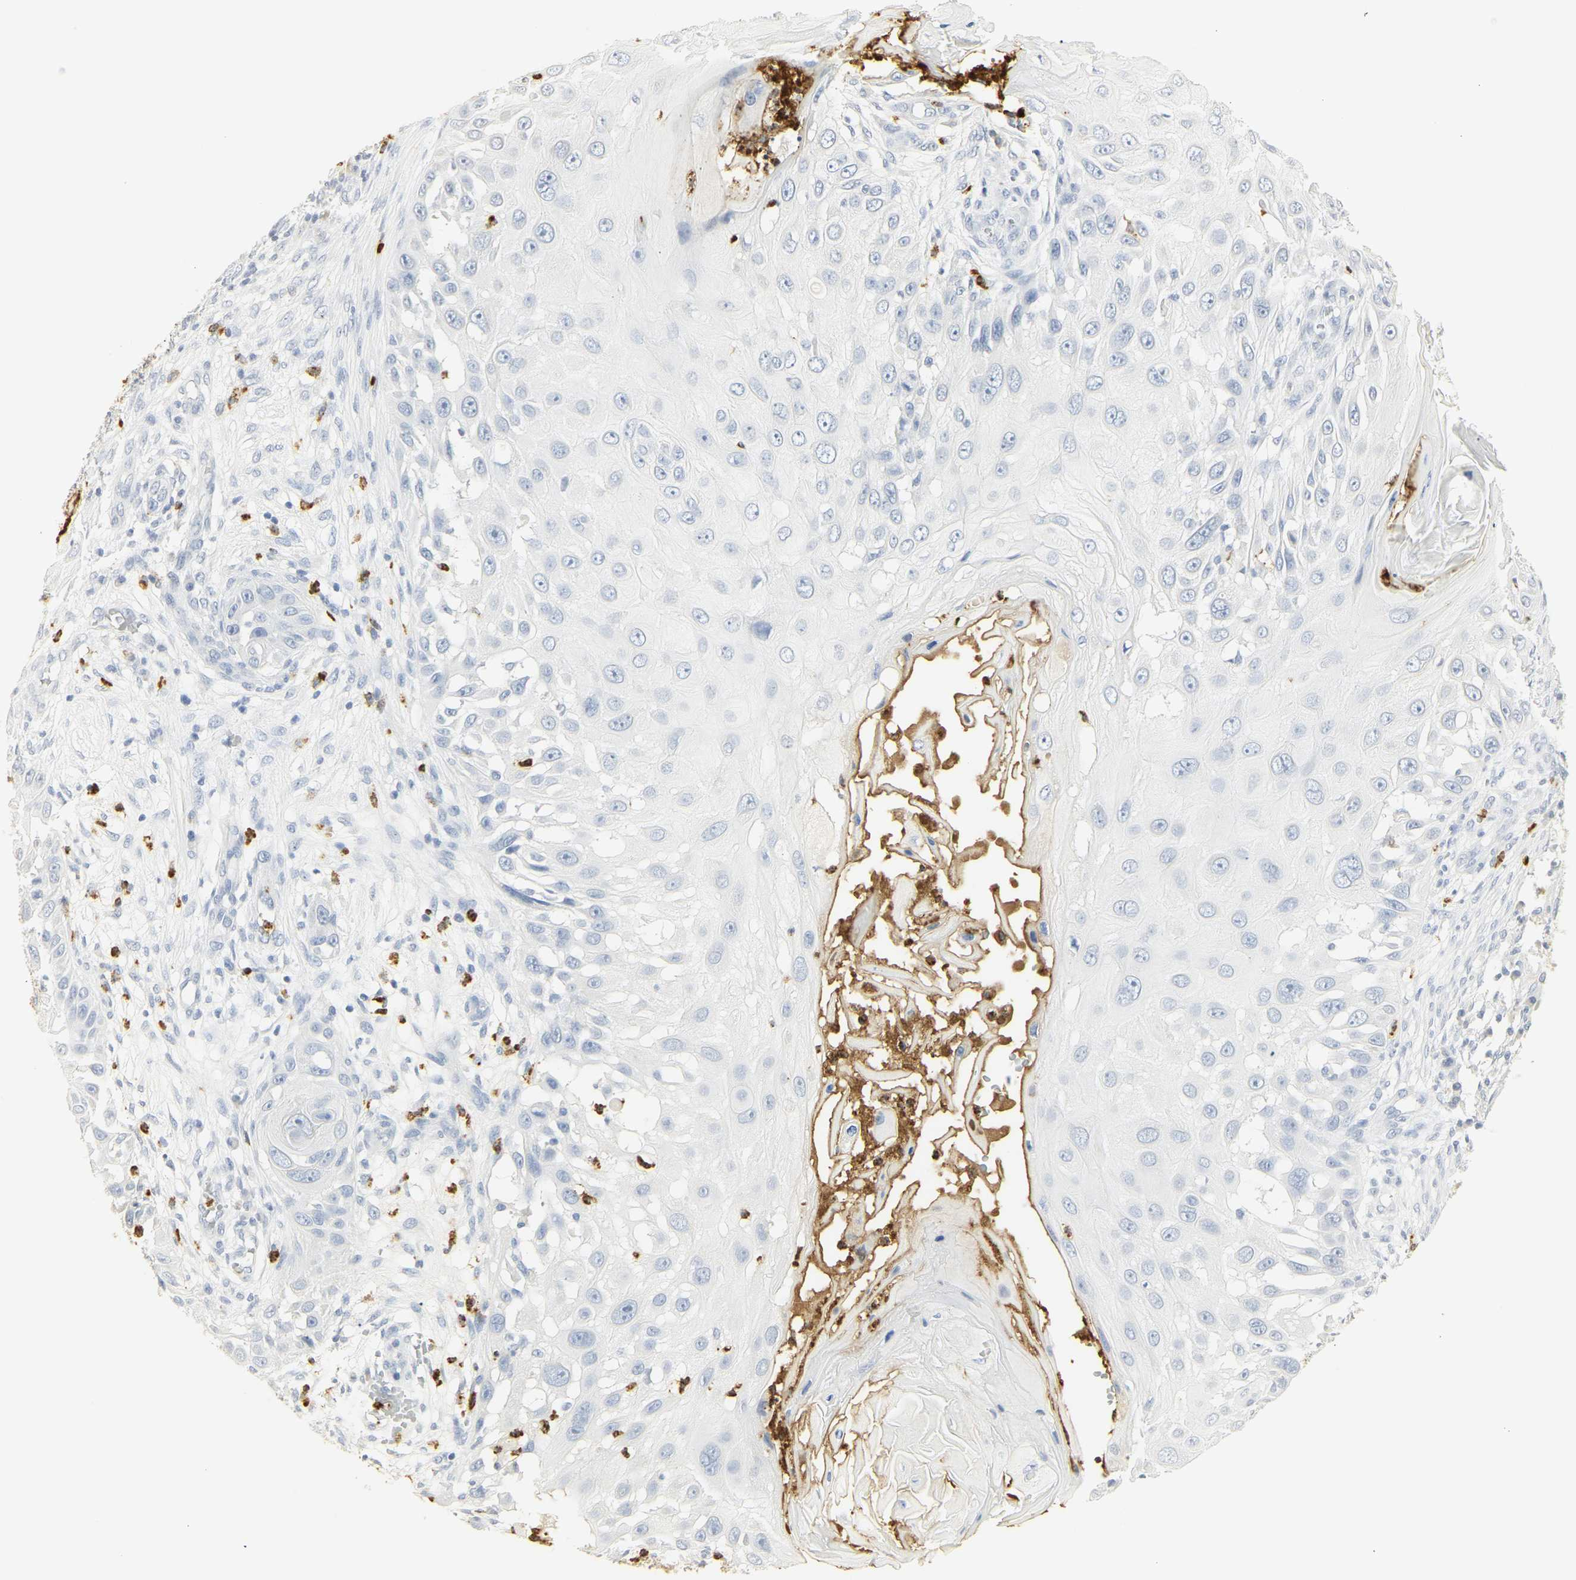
{"staining": {"intensity": "negative", "quantity": "none", "location": "none"}, "tissue": "skin cancer", "cell_type": "Tumor cells", "image_type": "cancer", "snomed": [{"axis": "morphology", "description": "Squamous cell carcinoma, NOS"}, {"axis": "topography", "description": "Skin"}], "caption": "Tumor cells show no significant protein expression in skin squamous cell carcinoma.", "gene": "MPO", "patient": {"sex": "female", "age": 44}}